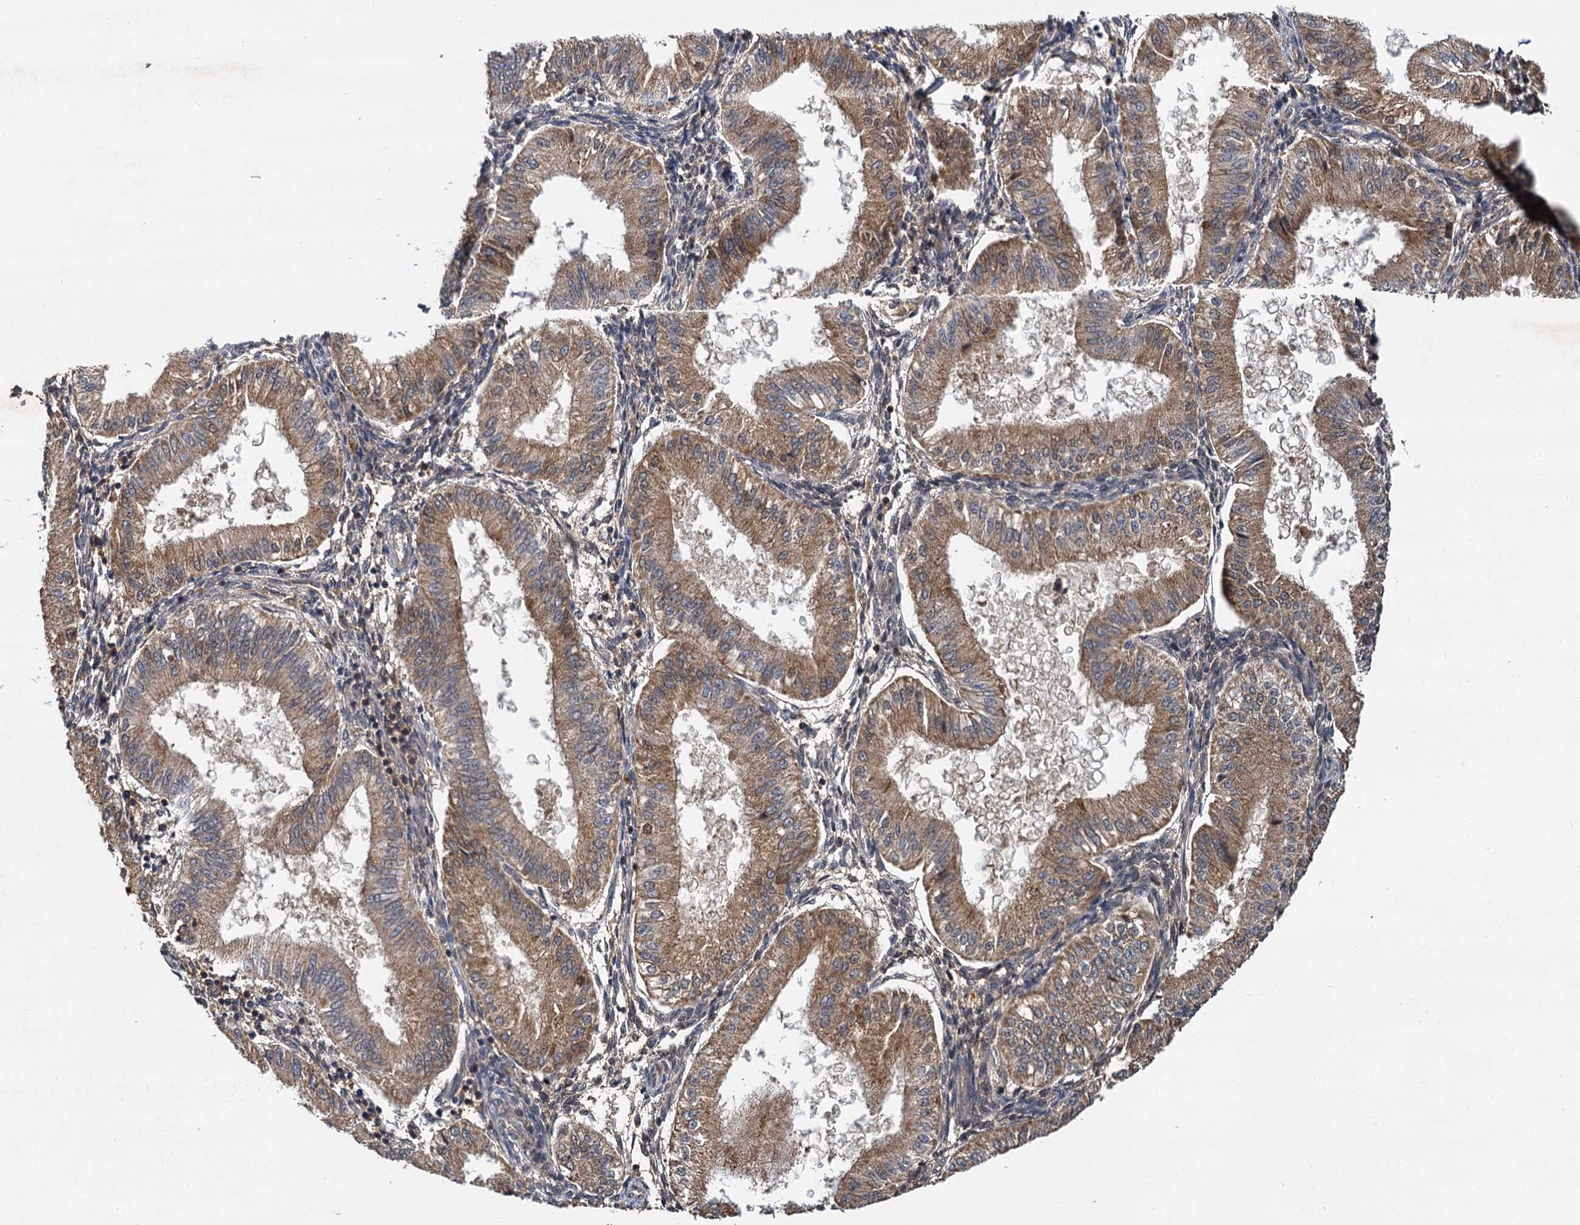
{"staining": {"intensity": "weak", "quantity": "25%-75%", "location": "cytoplasmic/membranous,nuclear"}, "tissue": "endometrium", "cell_type": "Cells in endometrial stroma", "image_type": "normal", "snomed": [{"axis": "morphology", "description": "Normal tissue, NOS"}, {"axis": "topography", "description": "Endometrium"}], "caption": "Immunohistochemistry micrograph of benign endometrium: human endometrium stained using immunohistochemistry displays low levels of weak protein expression localized specifically in the cytoplasmic/membranous,nuclear of cells in endometrial stroma, appearing as a cytoplasmic/membranous,nuclear brown color.", "gene": "MBD6", "patient": {"sex": "female", "age": 39}}